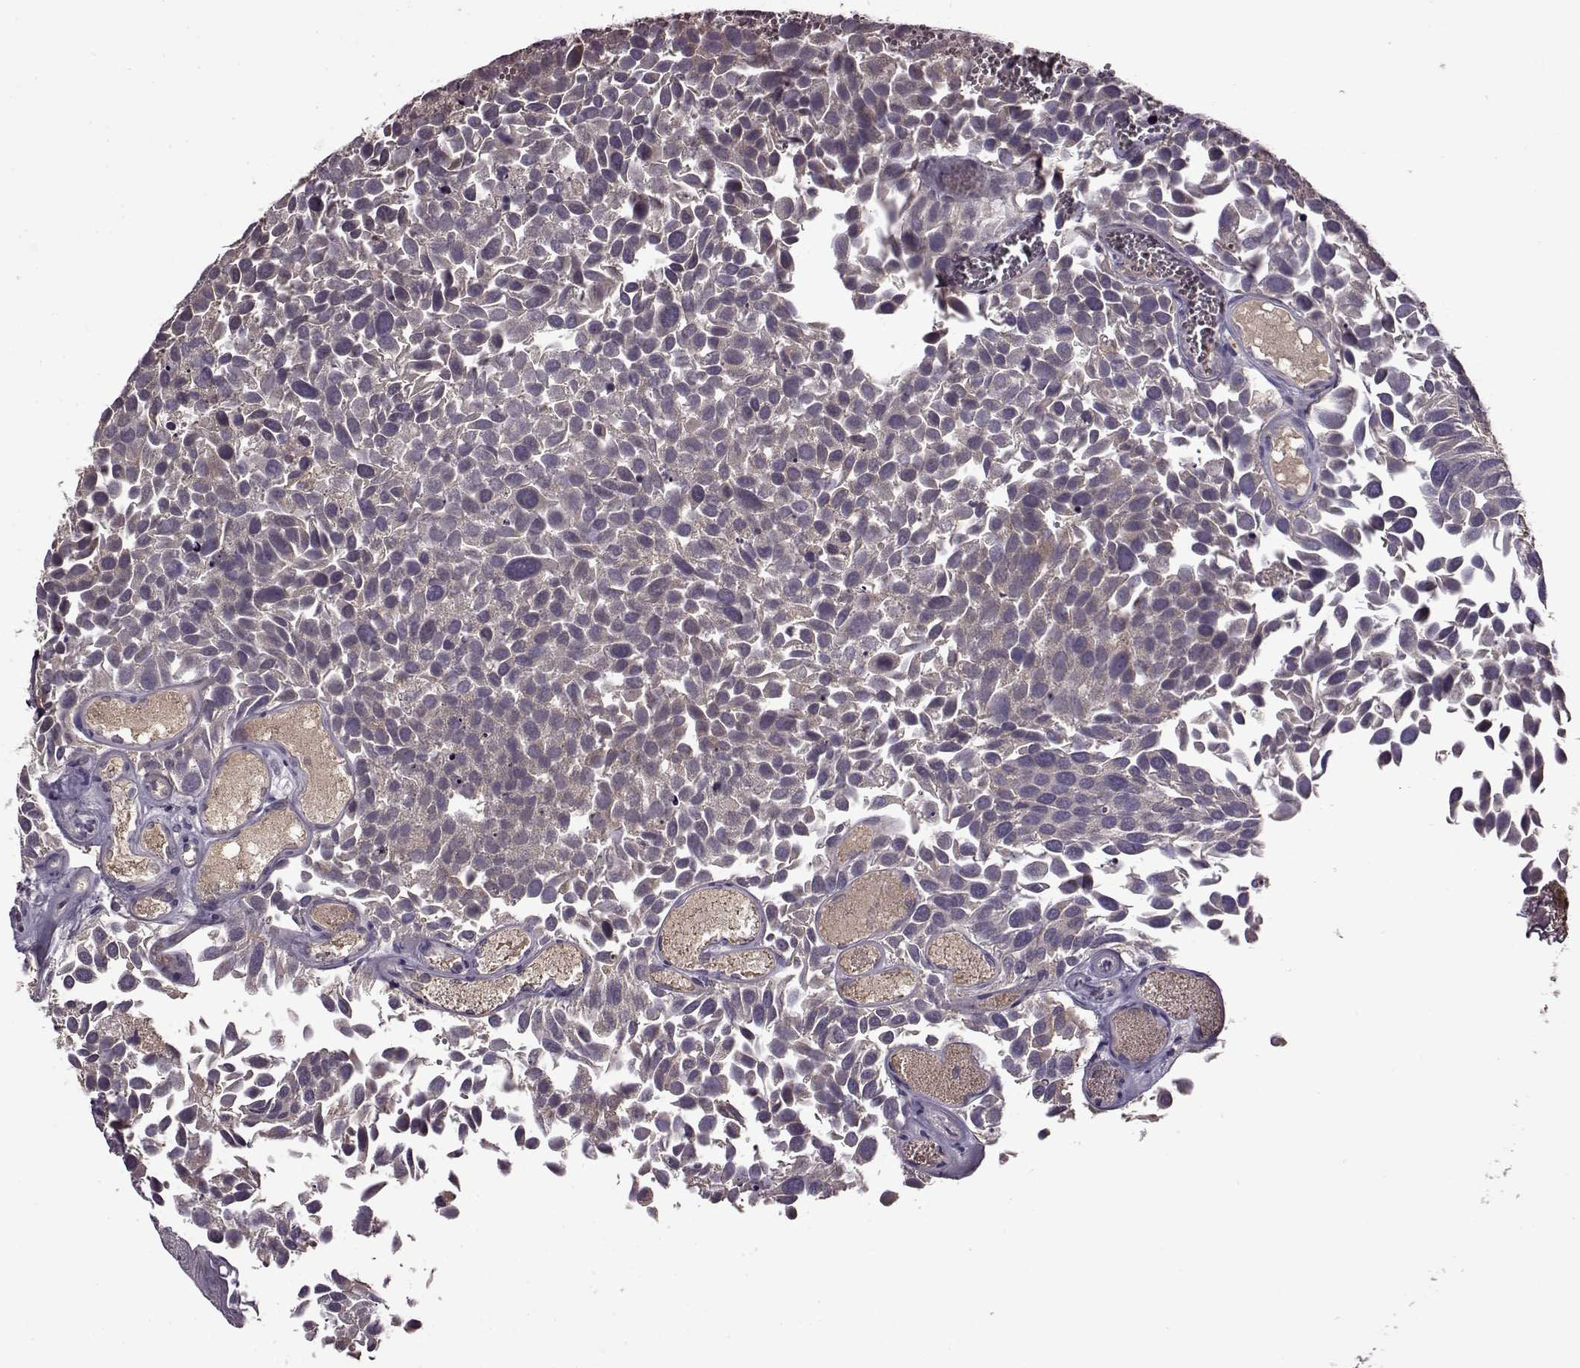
{"staining": {"intensity": "negative", "quantity": "none", "location": "none"}, "tissue": "urothelial cancer", "cell_type": "Tumor cells", "image_type": "cancer", "snomed": [{"axis": "morphology", "description": "Urothelial carcinoma, Low grade"}, {"axis": "topography", "description": "Urinary bladder"}], "caption": "The micrograph exhibits no staining of tumor cells in urothelial carcinoma (low-grade). (Brightfield microscopy of DAB immunohistochemistry (IHC) at high magnification).", "gene": "MAIP1", "patient": {"sex": "female", "age": 69}}